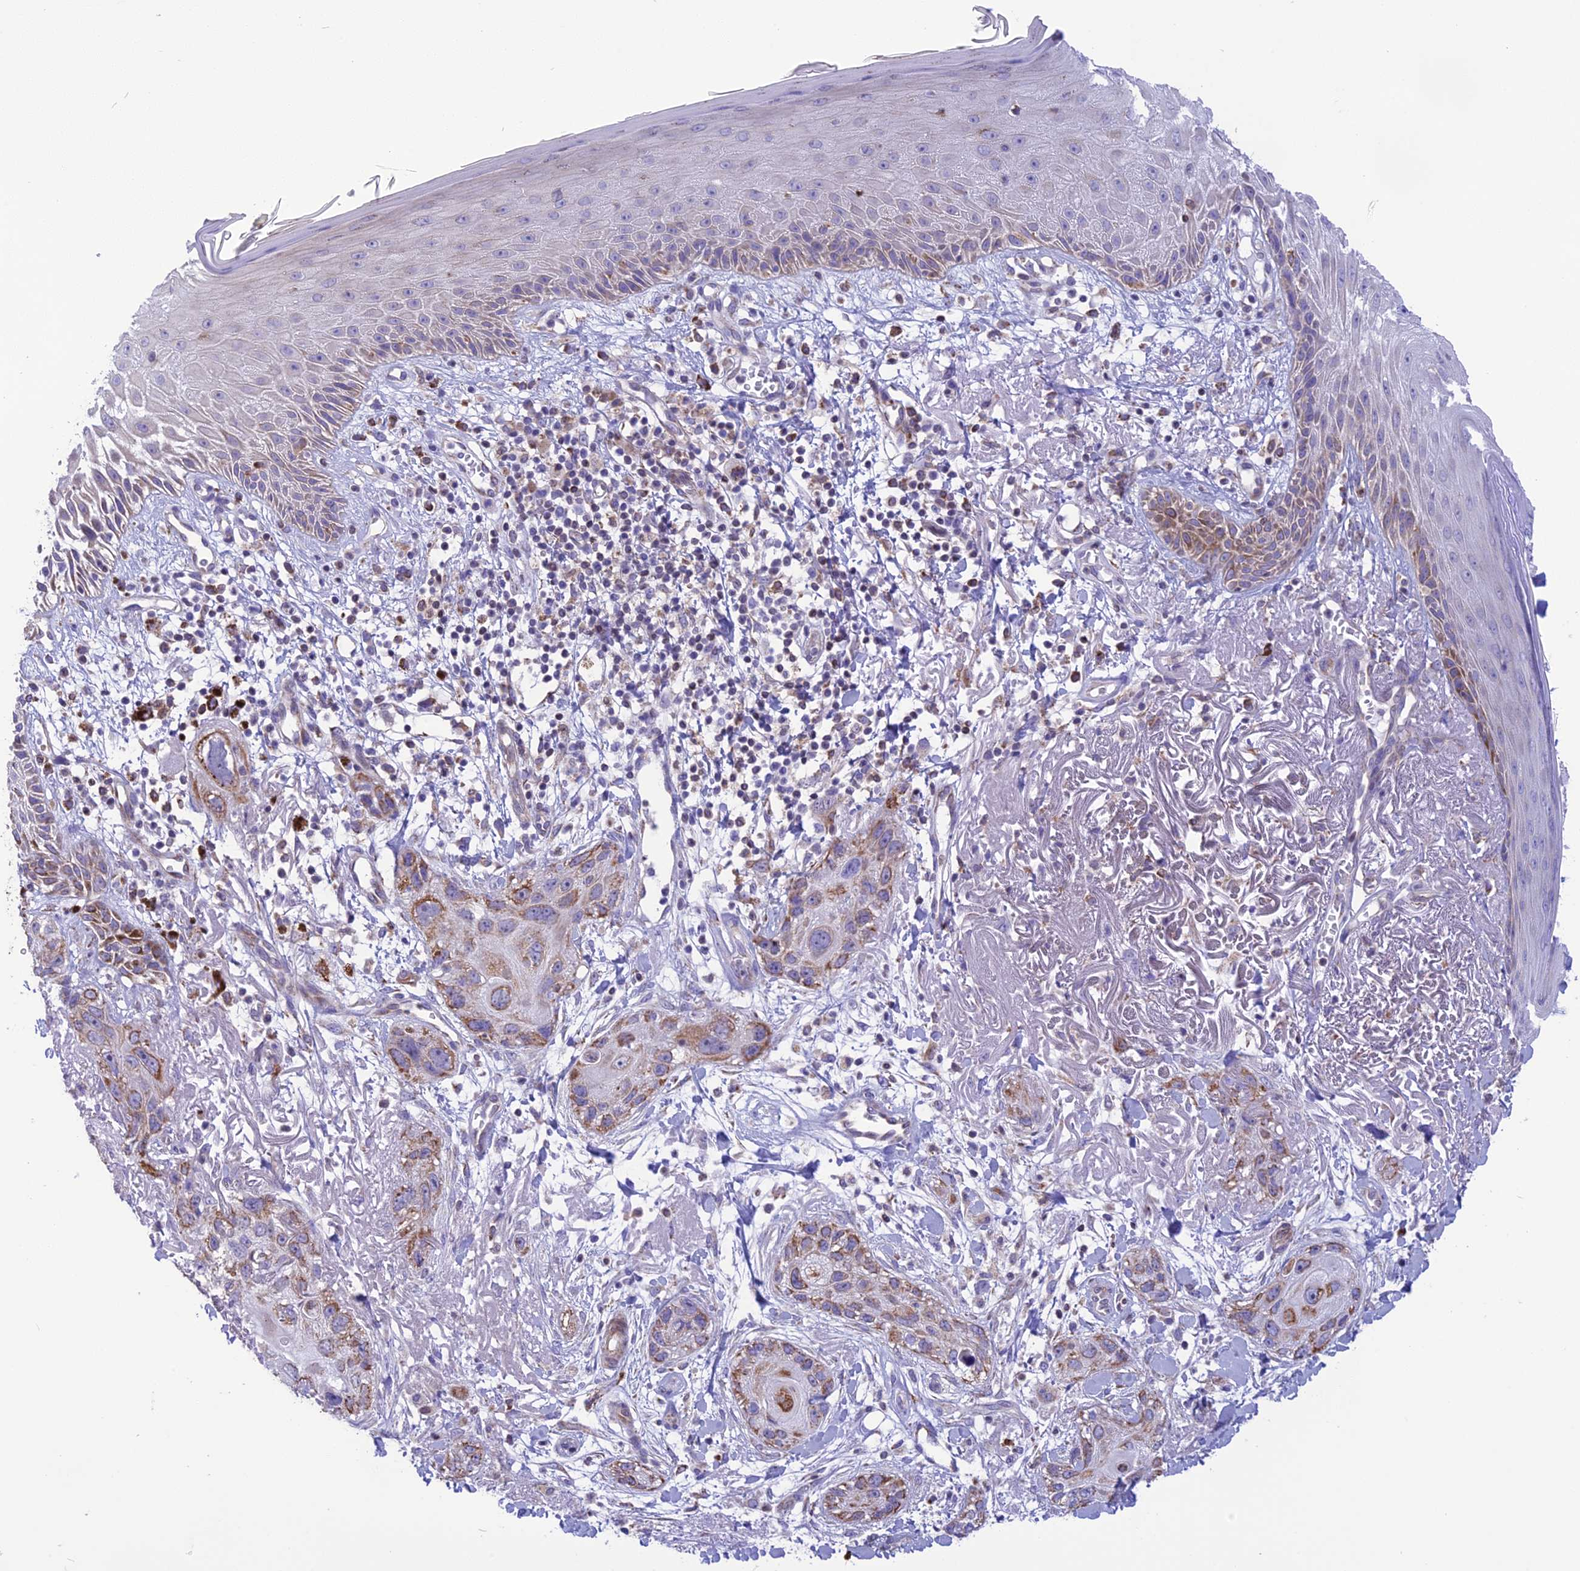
{"staining": {"intensity": "moderate", "quantity": ">75%", "location": "cytoplasmic/membranous"}, "tissue": "skin cancer", "cell_type": "Tumor cells", "image_type": "cancer", "snomed": [{"axis": "morphology", "description": "Normal tissue, NOS"}, {"axis": "morphology", "description": "Squamous cell carcinoma, NOS"}, {"axis": "topography", "description": "Skin"}], "caption": "Immunohistochemistry (IHC) (DAB (3,3'-diaminobenzidine)) staining of skin cancer shows moderate cytoplasmic/membranous protein positivity in about >75% of tumor cells. (DAB = brown stain, brightfield microscopy at high magnification).", "gene": "DOC2B", "patient": {"sex": "male", "age": 72}}